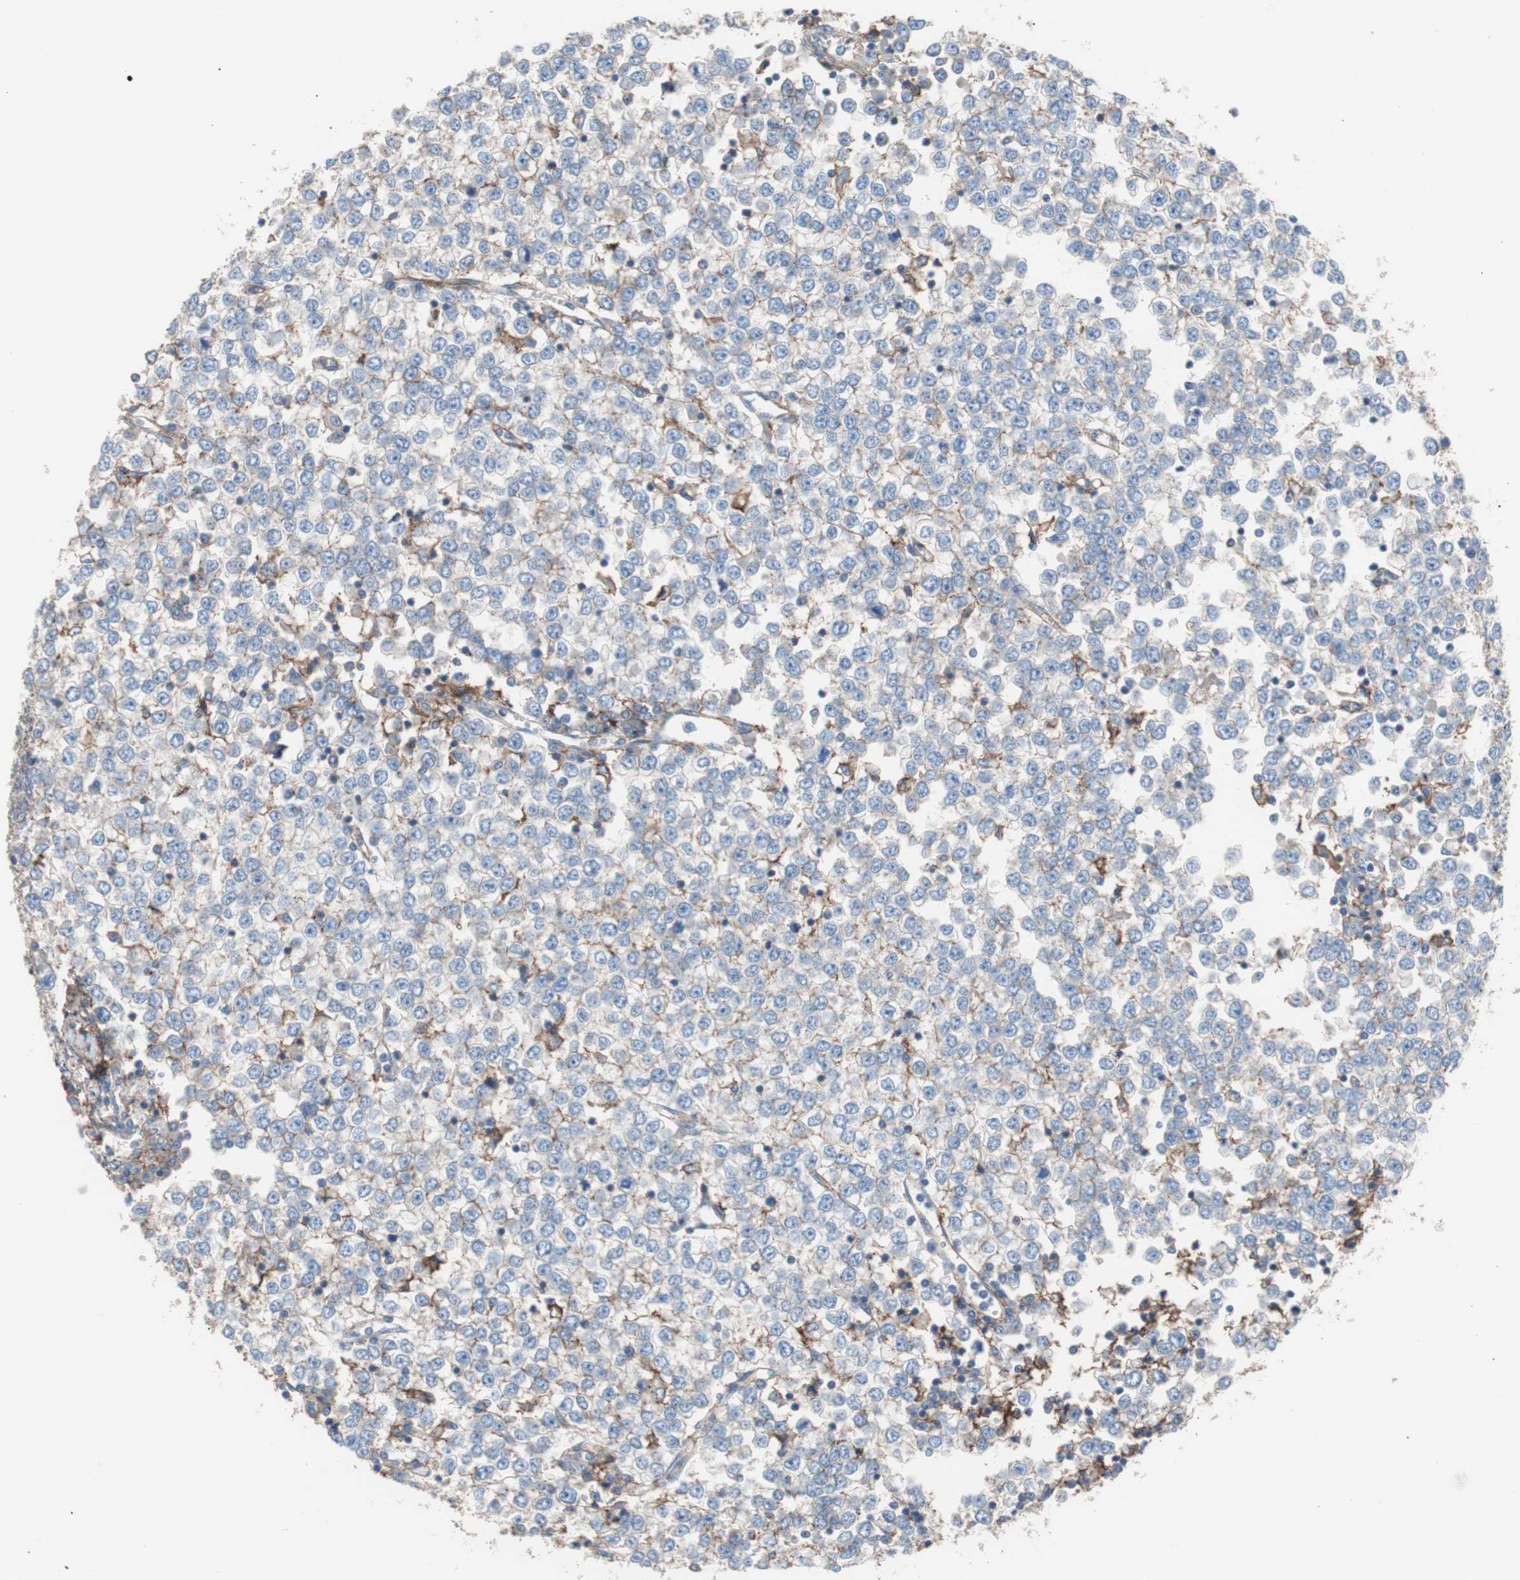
{"staining": {"intensity": "negative", "quantity": "none", "location": "none"}, "tissue": "testis cancer", "cell_type": "Tumor cells", "image_type": "cancer", "snomed": [{"axis": "morphology", "description": "Seminoma, NOS"}, {"axis": "topography", "description": "Testis"}], "caption": "Image shows no protein staining in tumor cells of testis cancer (seminoma) tissue.", "gene": "CD81", "patient": {"sex": "male", "age": 65}}